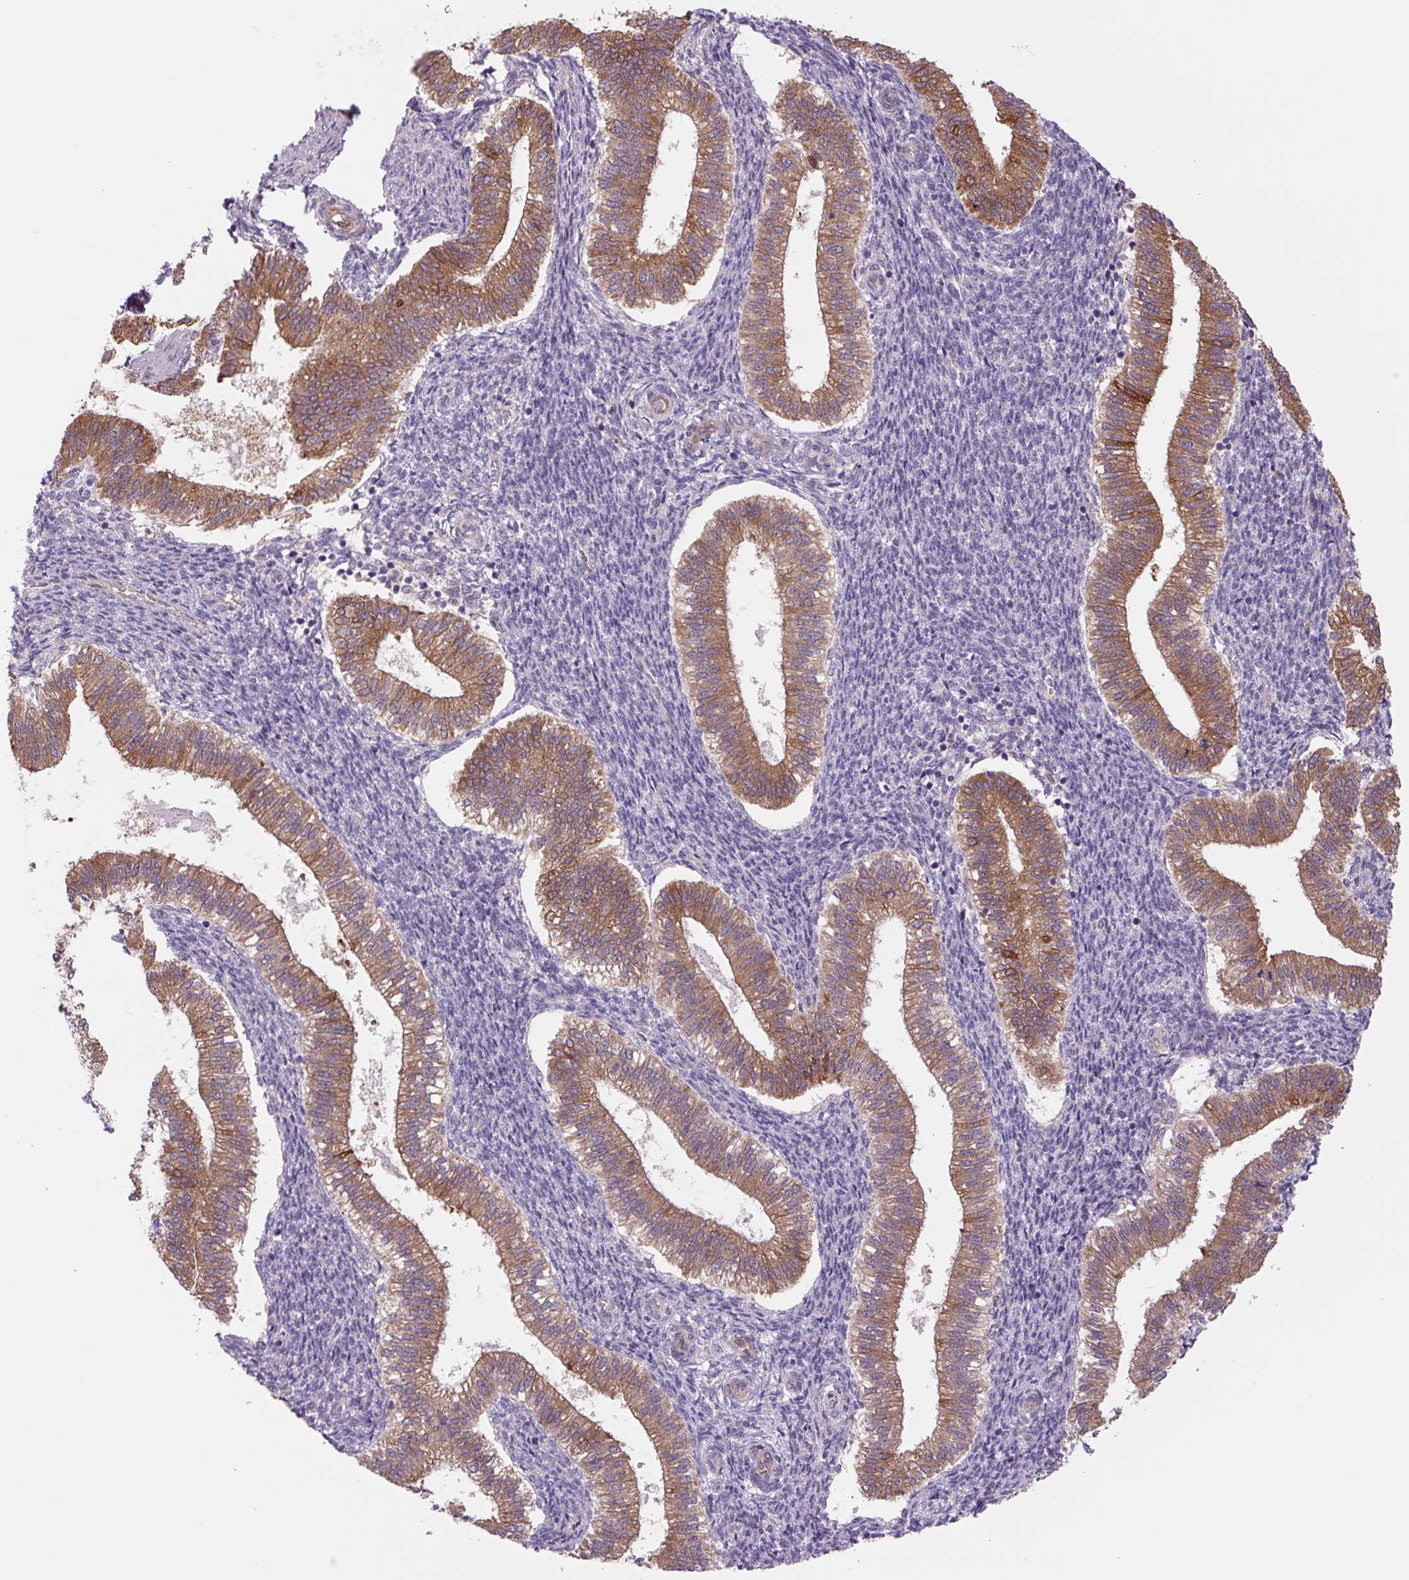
{"staining": {"intensity": "negative", "quantity": "none", "location": "none"}, "tissue": "endometrium", "cell_type": "Cells in endometrial stroma", "image_type": "normal", "snomed": [{"axis": "morphology", "description": "Normal tissue, NOS"}, {"axis": "topography", "description": "Endometrium"}], "caption": "This photomicrograph is of benign endometrium stained with immunohistochemistry (IHC) to label a protein in brown with the nuclei are counter-stained blue. There is no positivity in cells in endometrial stroma. Nuclei are stained in blue.", "gene": "PLA2G4A", "patient": {"sex": "female", "age": 25}}